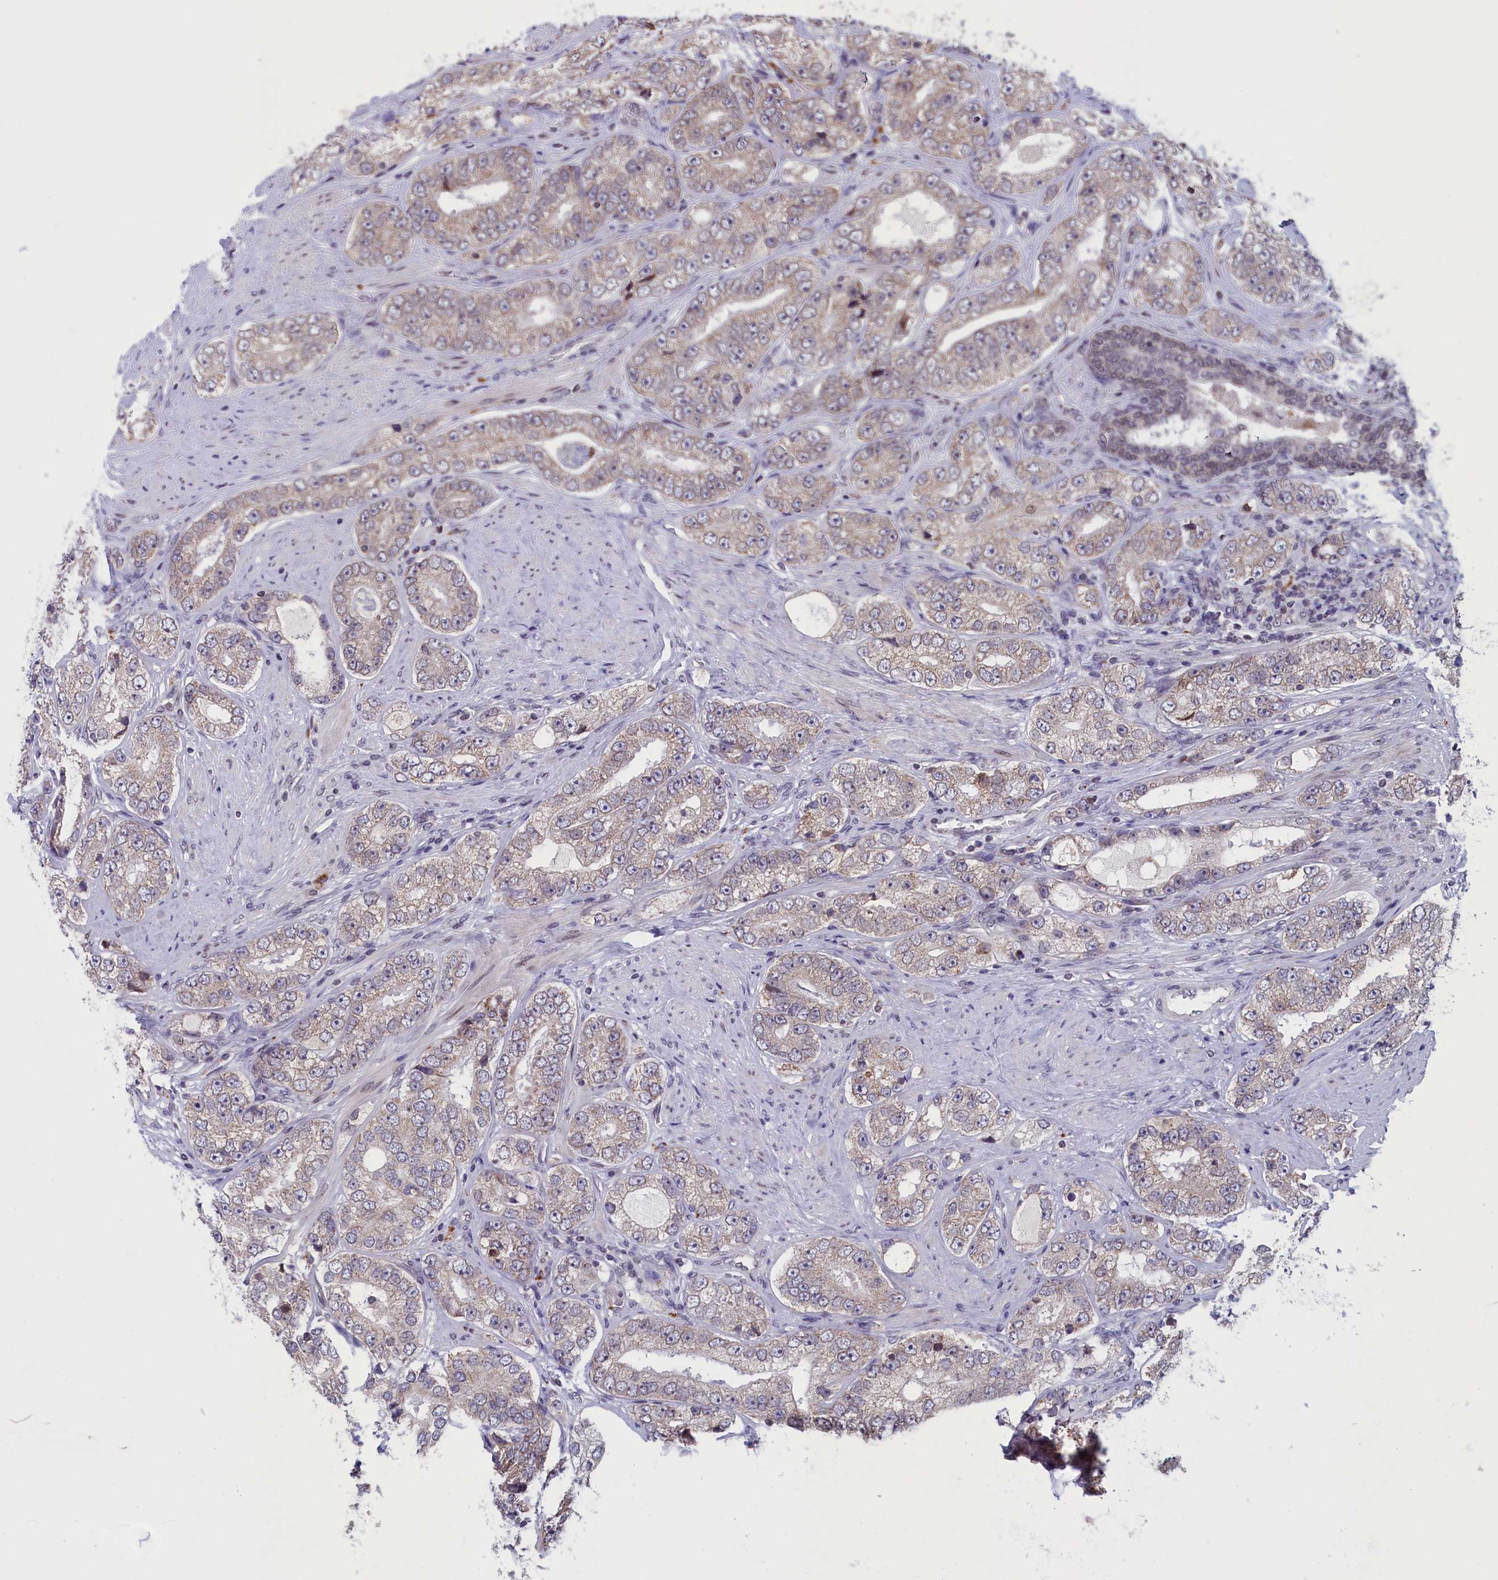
{"staining": {"intensity": "moderate", "quantity": ">75%", "location": "cytoplasmic/membranous"}, "tissue": "prostate cancer", "cell_type": "Tumor cells", "image_type": "cancer", "snomed": [{"axis": "morphology", "description": "Adenocarcinoma, High grade"}, {"axis": "topography", "description": "Prostate"}], "caption": "Human prostate high-grade adenocarcinoma stained with a protein marker demonstrates moderate staining in tumor cells.", "gene": "PARS2", "patient": {"sex": "male", "age": 56}}